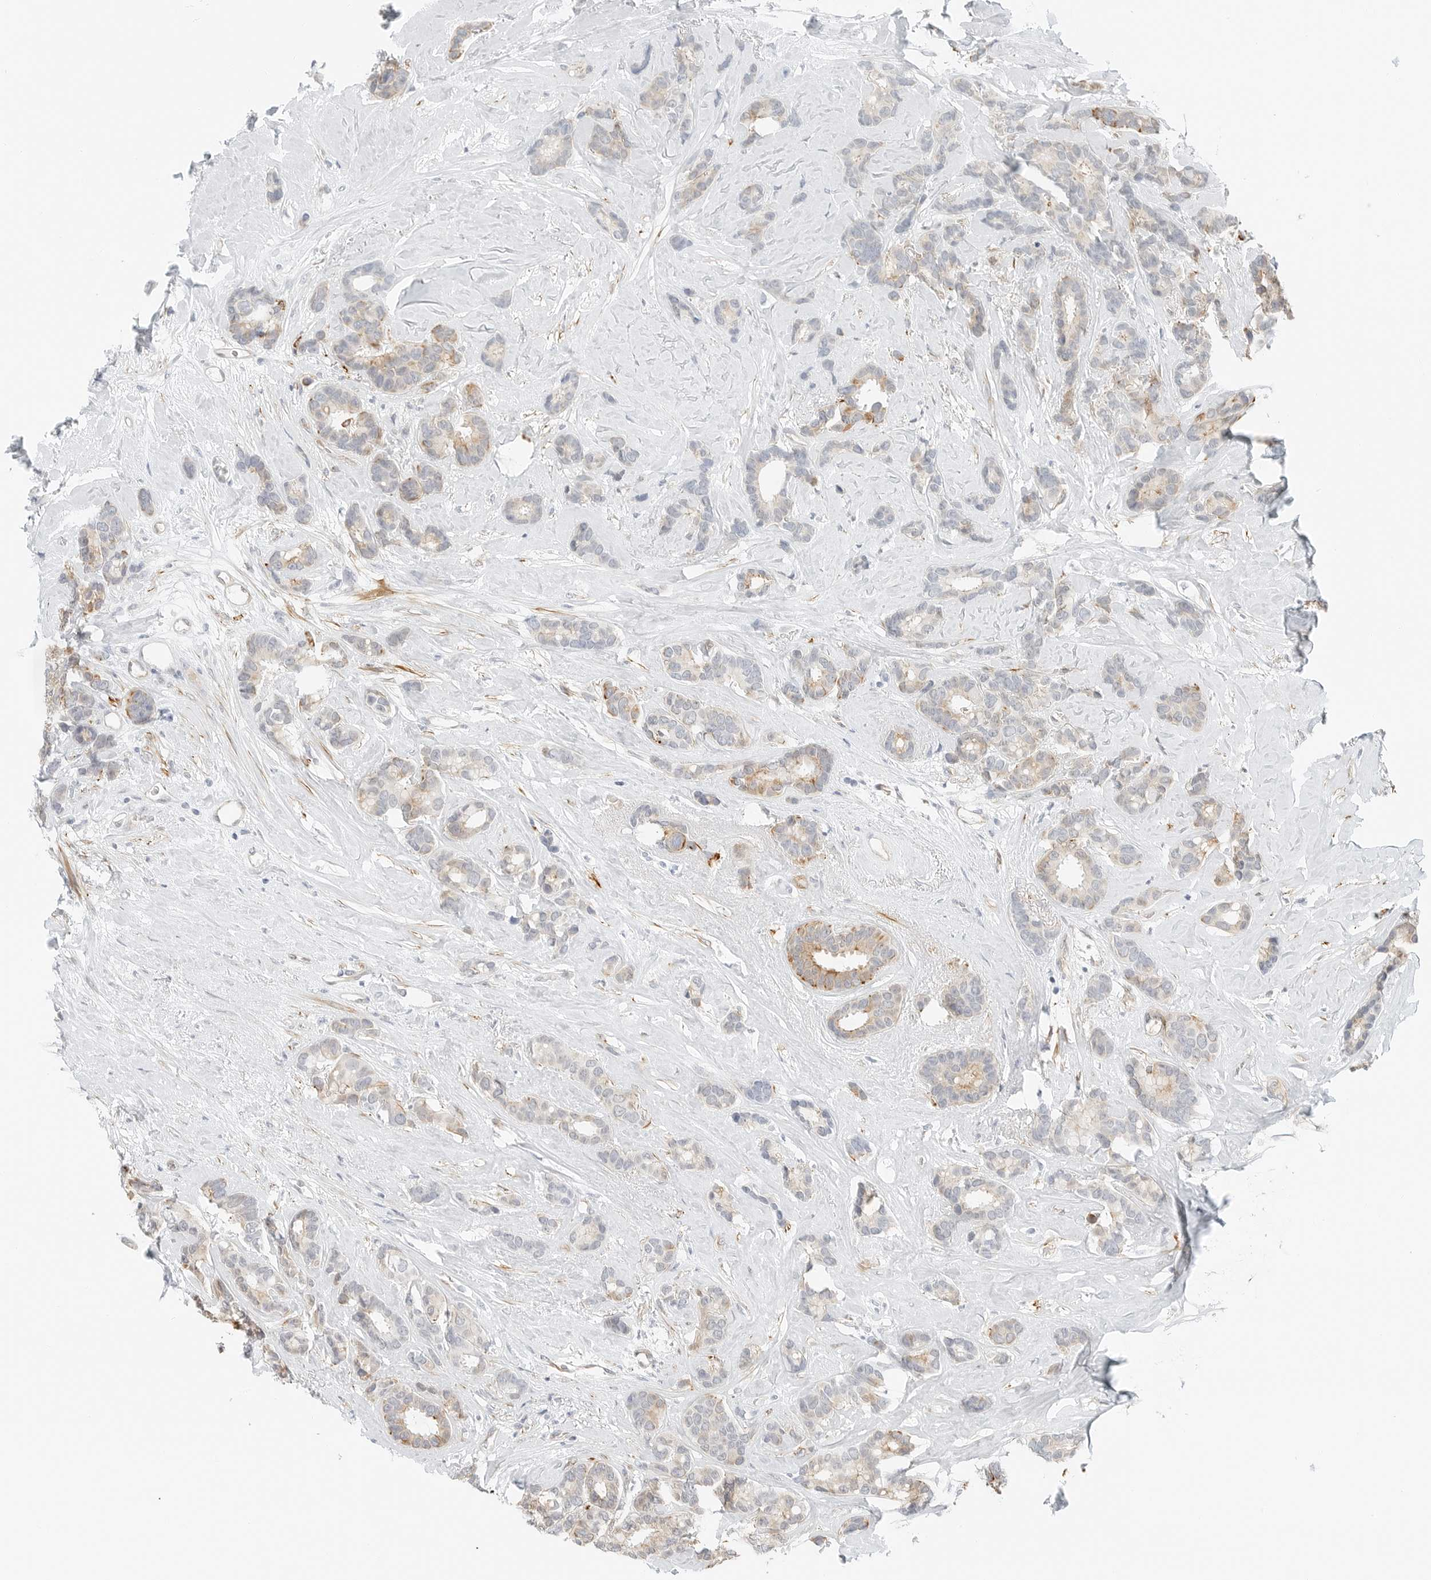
{"staining": {"intensity": "moderate", "quantity": "25%-75%", "location": "cytoplasmic/membranous"}, "tissue": "breast cancer", "cell_type": "Tumor cells", "image_type": "cancer", "snomed": [{"axis": "morphology", "description": "Duct carcinoma"}, {"axis": "topography", "description": "Breast"}], "caption": "Approximately 25%-75% of tumor cells in breast cancer show moderate cytoplasmic/membranous protein expression as visualized by brown immunohistochemical staining.", "gene": "IQCC", "patient": {"sex": "female", "age": 87}}